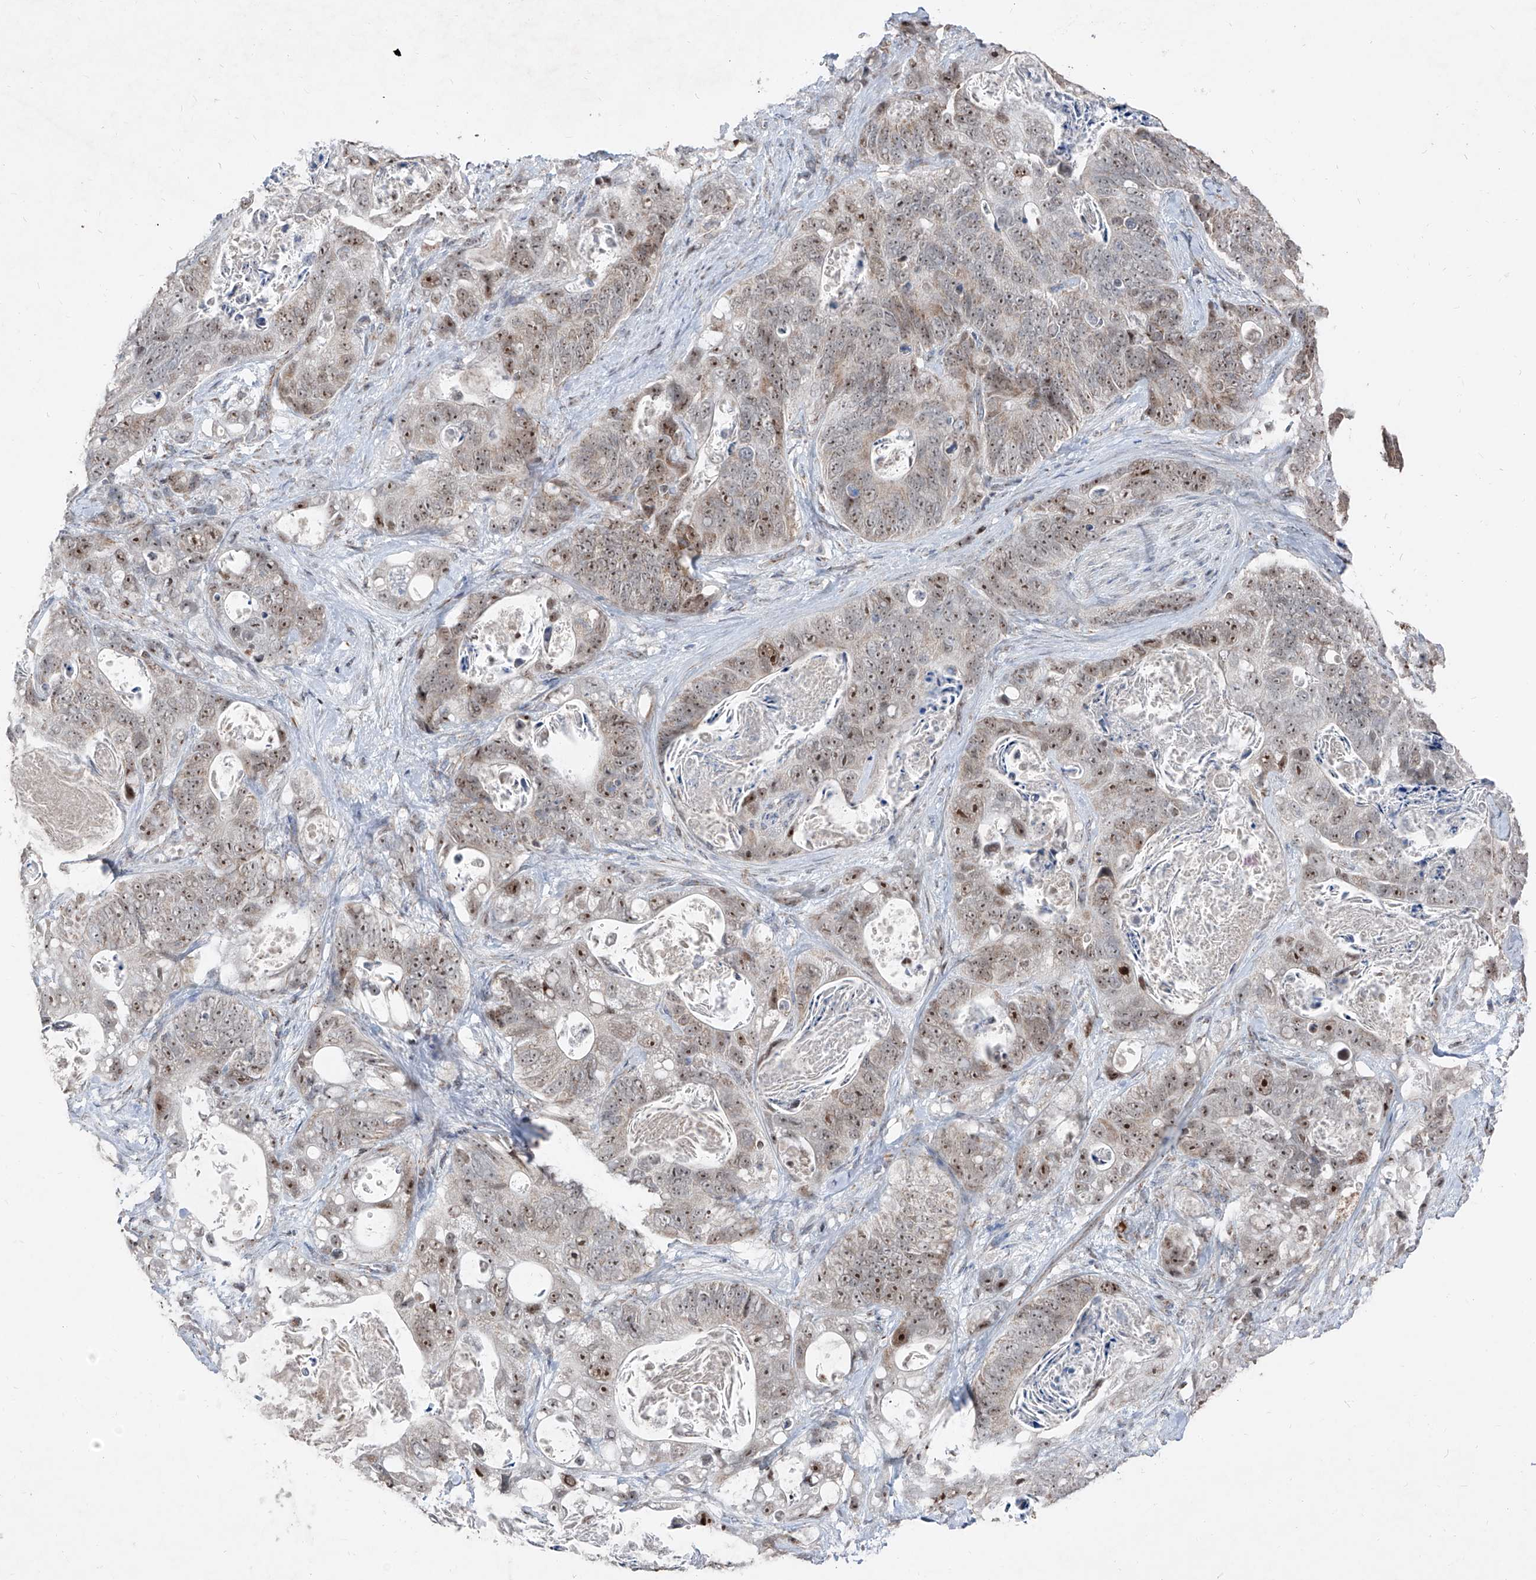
{"staining": {"intensity": "moderate", "quantity": "25%-75%", "location": "nuclear"}, "tissue": "stomach cancer", "cell_type": "Tumor cells", "image_type": "cancer", "snomed": [{"axis": "morphology", "description": "Normal tissue, NOS"}, {"axis": "morphology", "description": "Adenocarcinoma, NOS"}, {"axis": "topography", "description": "Stomach"}], "caption": "A brown stain shows moderate nuclear staining of a protein in human stomach cancer tumor cells. (Brightfield microscopy of DAB IHC at high magnification).", "gene": "NDUFB3", "patient": {"sex": "female", "age": 89}}